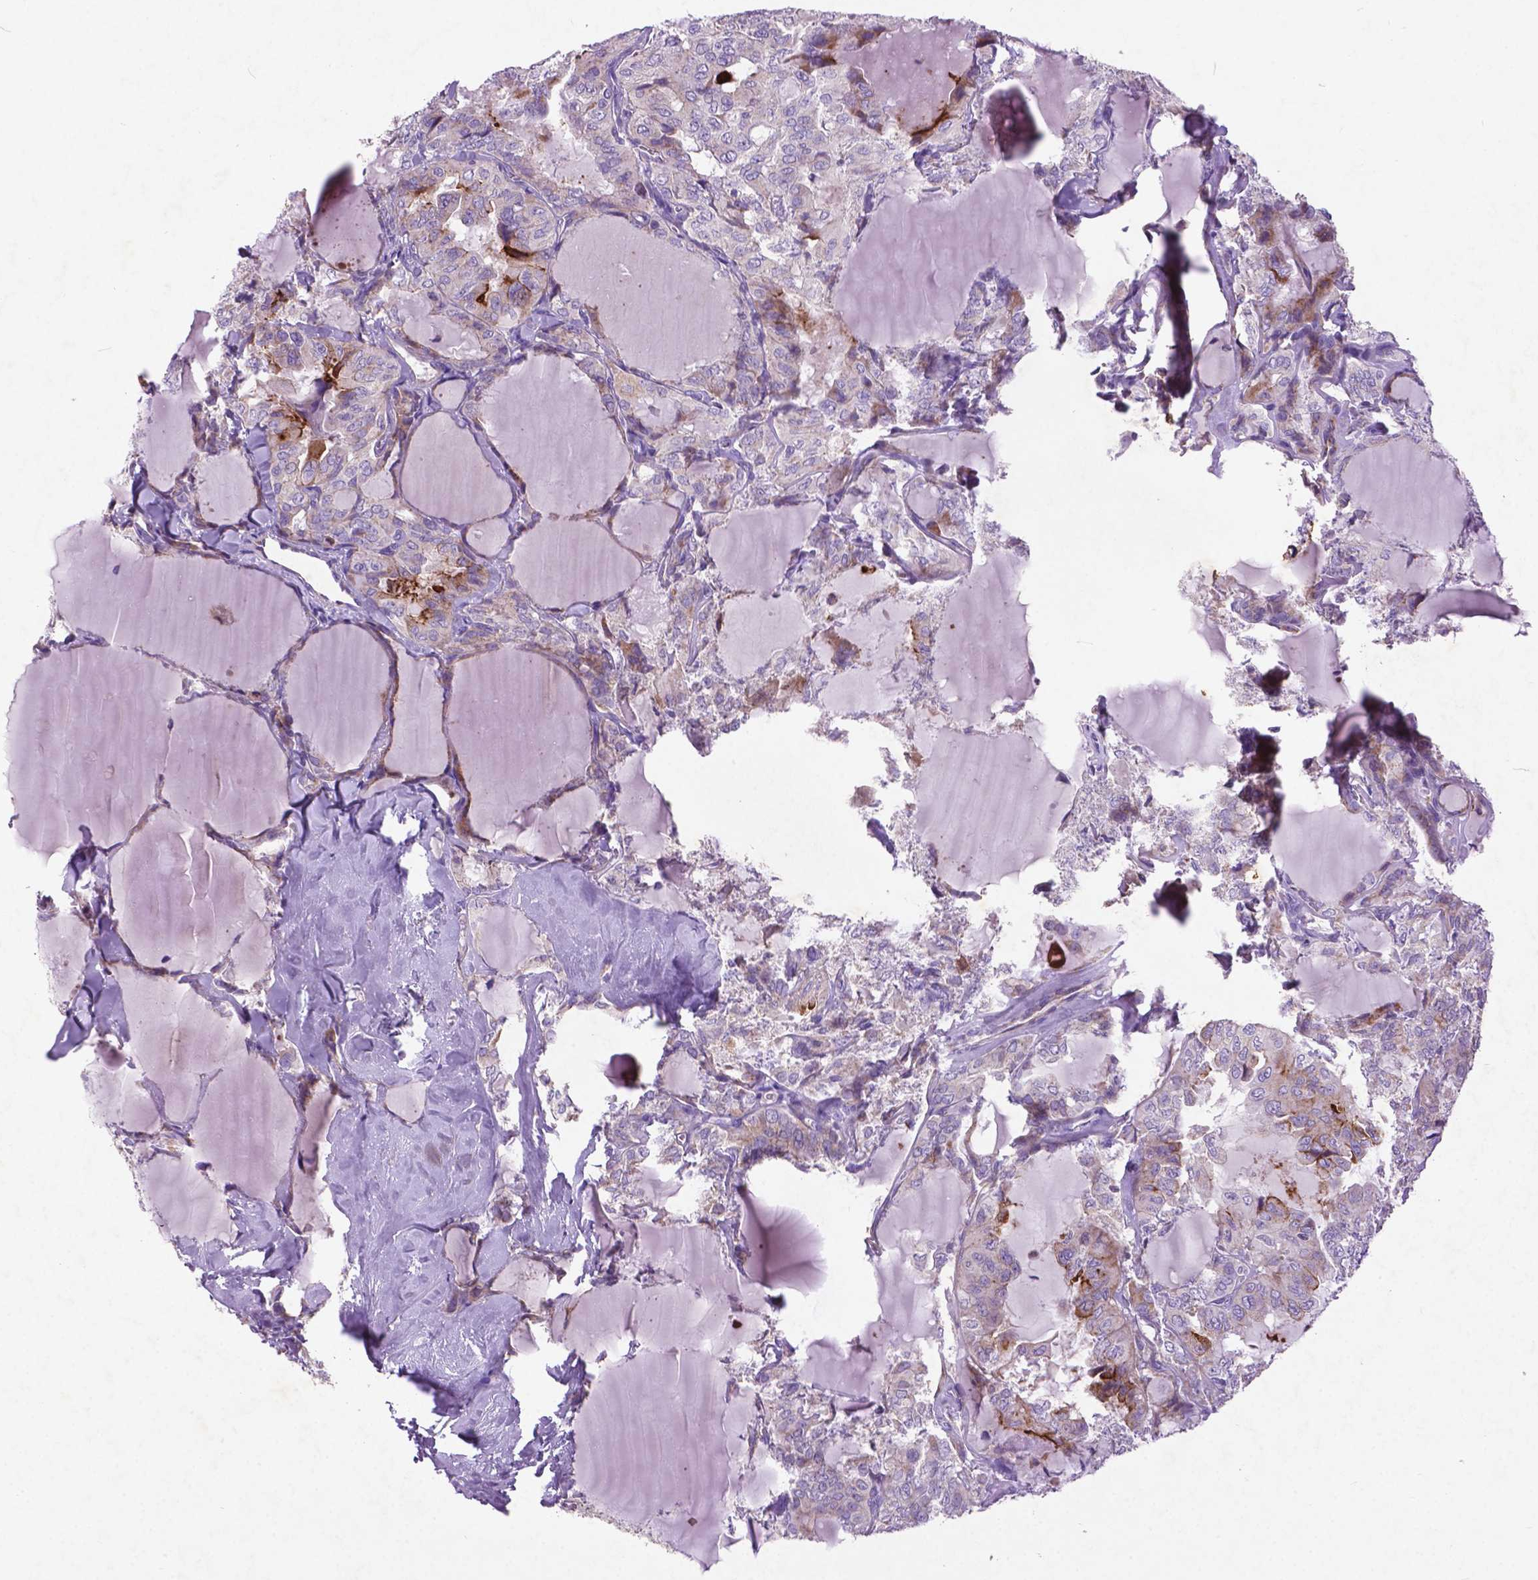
{"staining": {"intensity": "weak", "quantity": ">75%", "location": "cytoplasmic/membranous"}, "tissue": "thyroid cancer", "cell_type": "Tumor cells", "image_type": "cancer", "snomed": [{"axis": "morphology", "description": "Papillary adenocarcinoma, NOS"}, {"axis": "topography", "description": "Thyroid gland"}], "caption": "Weak cytoplasmic/membranous positivity is identified in approximately >75% of tumor cells in papillary adenocarcinoma (thyroid).", "gene": "ATG4D", "patient": {"sex": "male", "age": 30}}